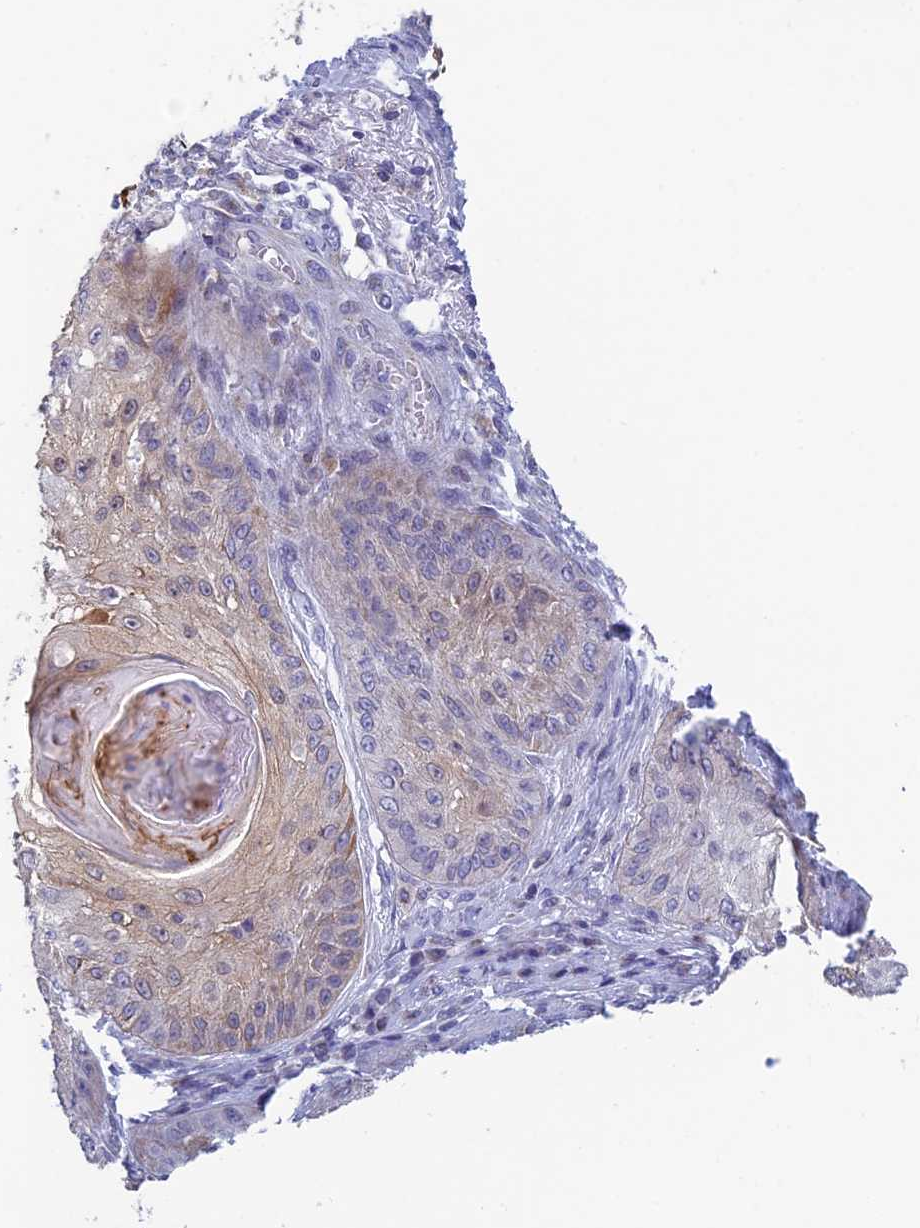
{"staining": {"intensity": "negative", "quantity": "none", "location": "none"}, "tissue": "skin cancer", "cell_type": "Tumor cells", "image_type": "cancer", "snomed": [{"axis": "morphology", "description": "Squamous cell carcinoma, NOS"}, {"axis": "topography", "description": "Skin"}], "caption": "There is no significant positivity in tumor cells of squamous cell carcinoma (skin). Nuclei are stained in blue.", "gene": "REXO5", "patient": {"sex": "male", "age": 70}}